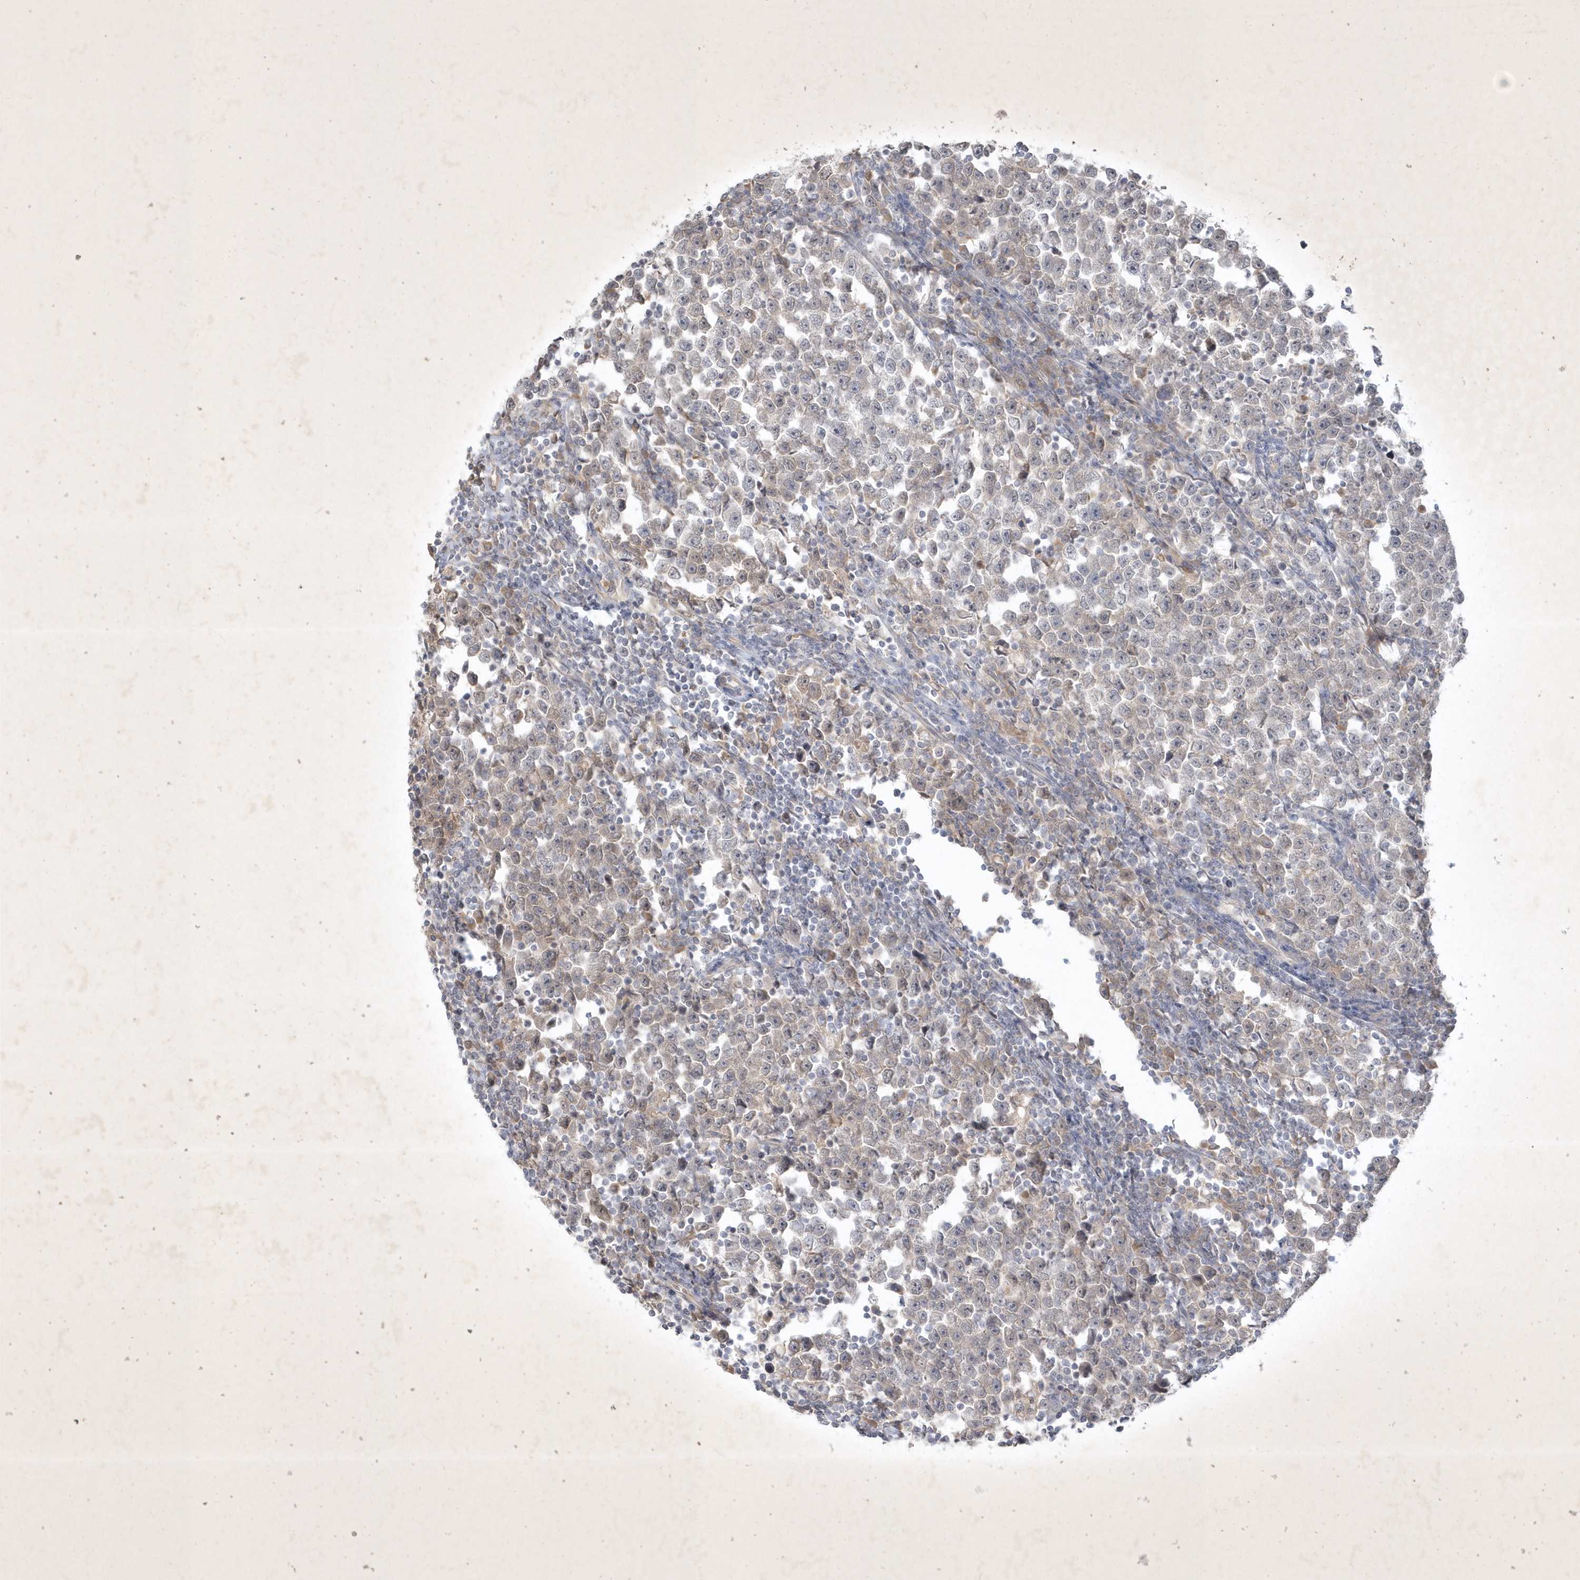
{"staining": {"intensity": "weak", "quantity": "<25%", "location": "cytoplasmic/membranous"}, "tissue": "testis cancer", "cell_type": "Tumor cells", "image_type": "cancer", "snomed": [{"axis": "morphology", "description": "Normal tissue, NOS"}, {"axis": "morphology", "description": "Seminoma, NOS"}, {"axis": "topography", "description": "Testis"}], "caption": "The image reveals no staining of tumor cells in testis cancer.", "gene": "BOD1", "patient": {"sex": "male", "age": 43}}